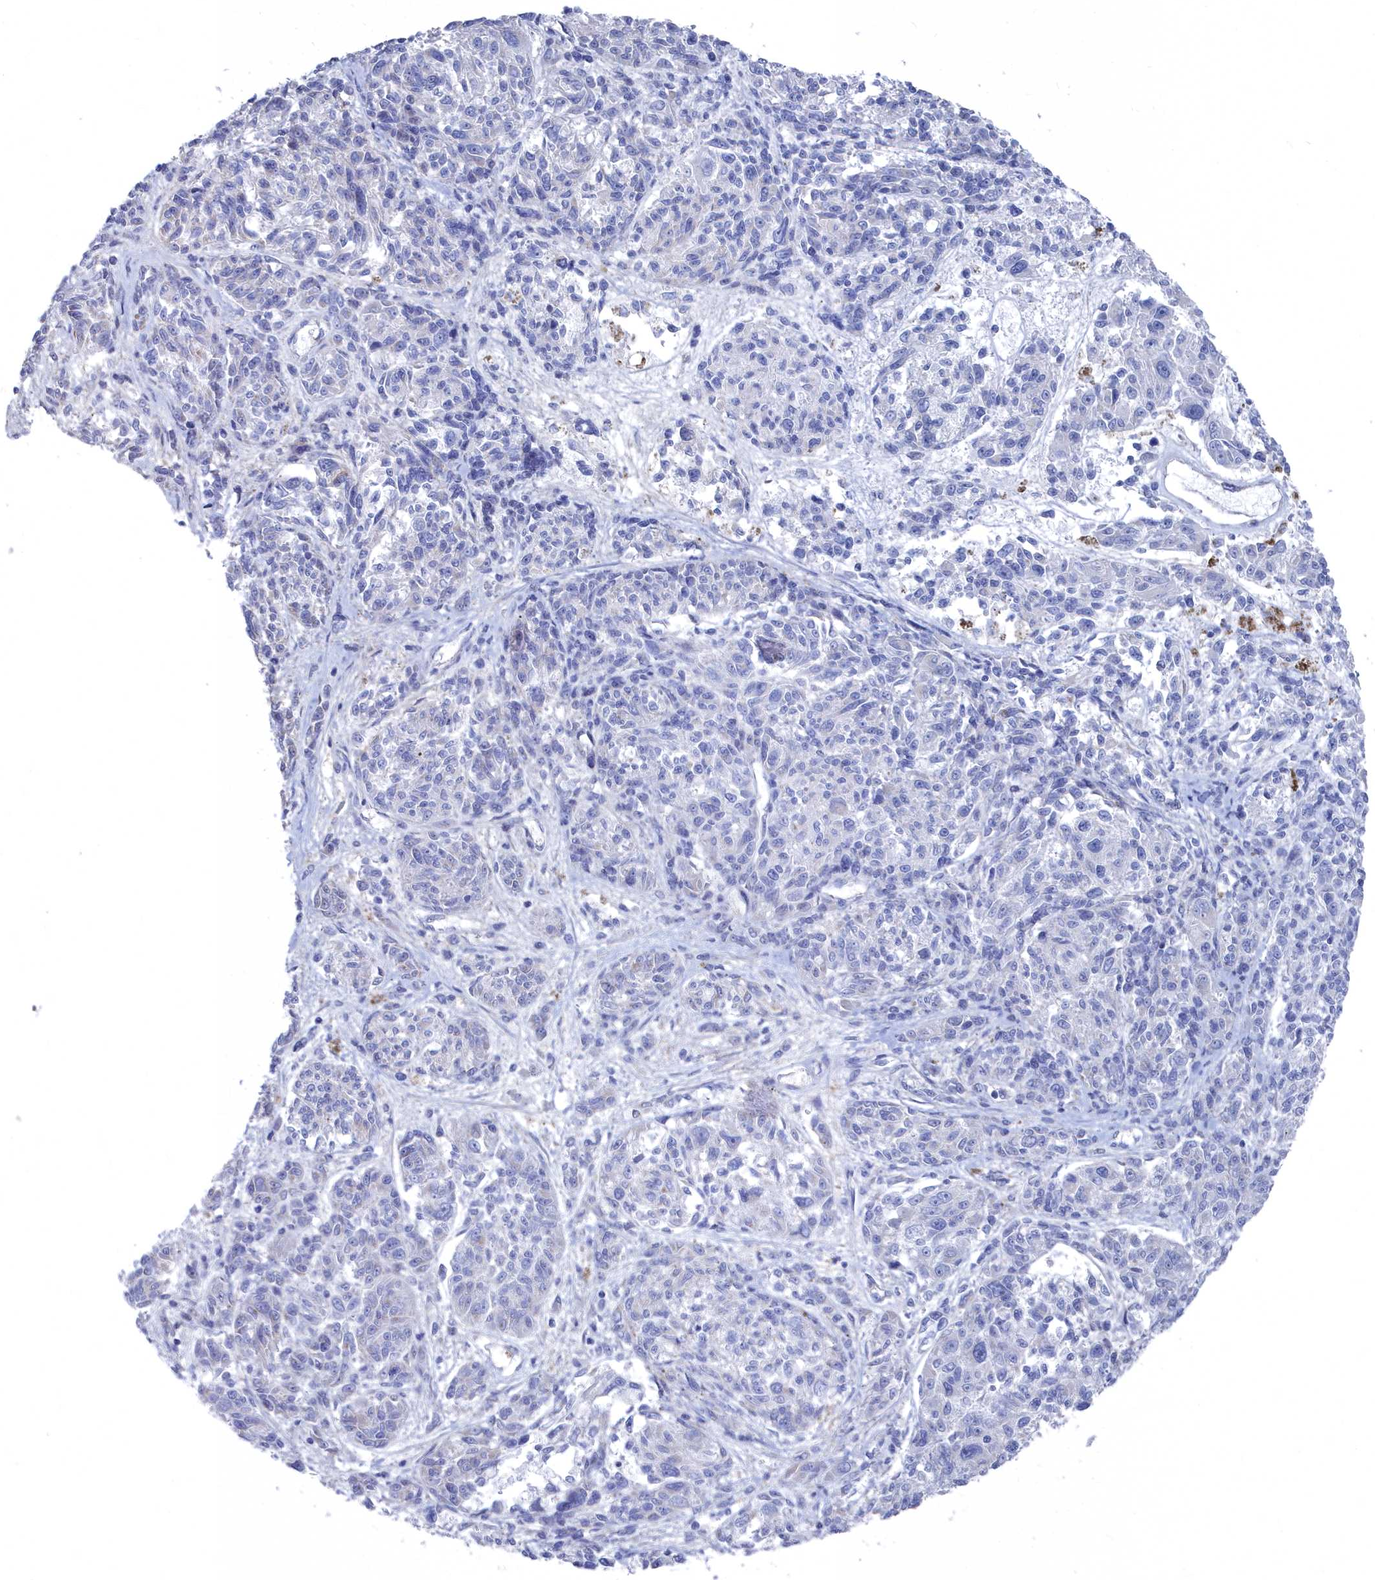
{"staining": {"intensity": "negative", "quantity": "none", "location": "none"}, "tissue": "melanoma", "cell_type": "Tumor cells", "image_type": "cancer", "snomed": [{"axis": "morphology", "description": "Malignant melanoma, NOS"}, {"axis": "topography", "description": "Skin"}], "caption": "A histopathology image of human melanoma is negative for staining in tumor cells.", "gene": "SHISAL2A", "patient": {"sex": "male", "age": 53}}